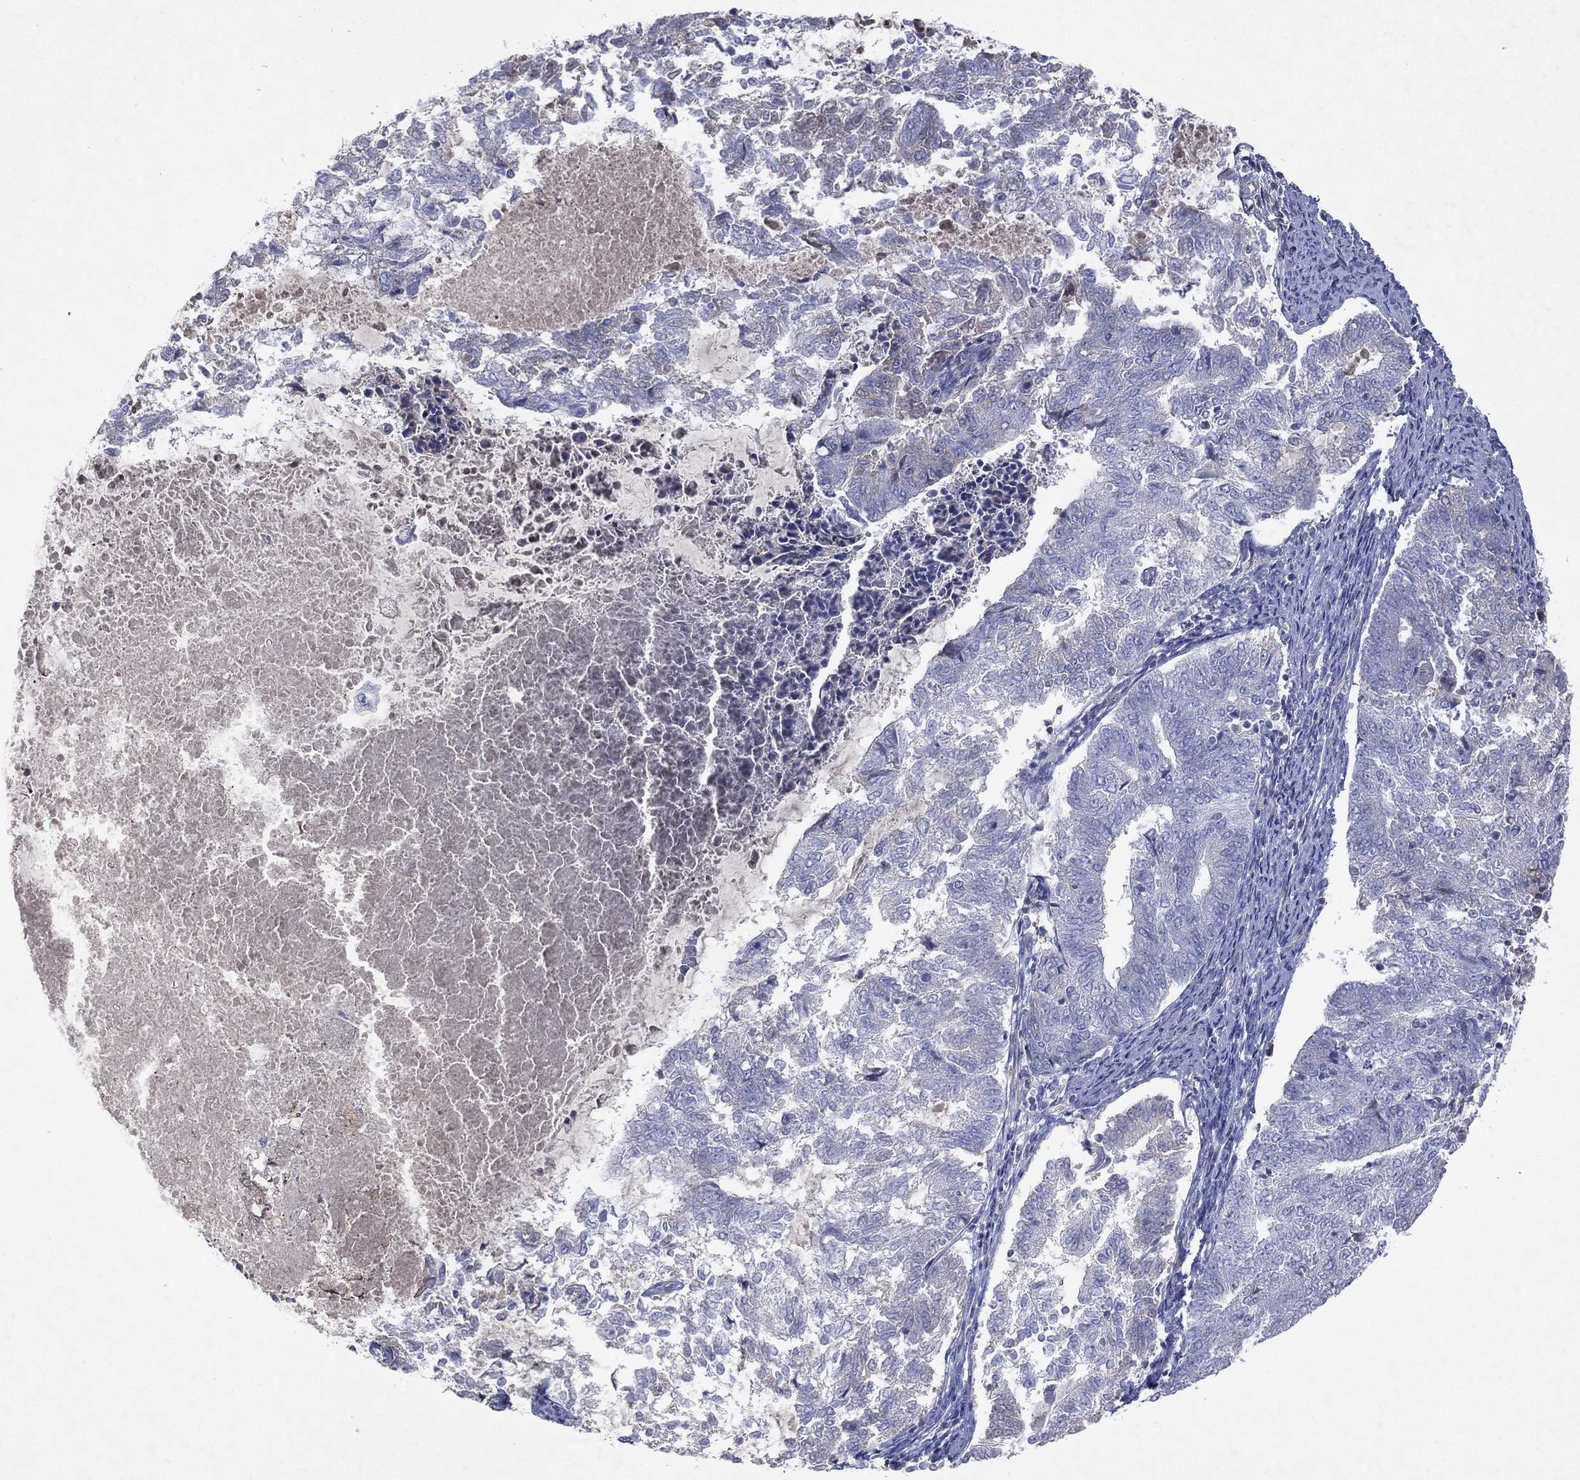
{"staining": {"intensity": "negative", "quantity": "none", "location": "none"}, "tissue": "endometrial cancer", "cell_type": "Tumor cells", "image_type": "cancer", "snomed": [{"axis": "morphology", "description": "Adenocarcinoma, NOS"}, {"axis": "topography", "description": "Endometrium"}], "caption": "This photomicrograph is of adenocarcinoma (endometrial) stained with IHC to label a protein in brown with the nuclei are counter-stained blue. There is no expression in tumor cells. Nuclei are stained in blue.", "gene": "FLI1", "patient": {"sex": "female", "age": 65}}